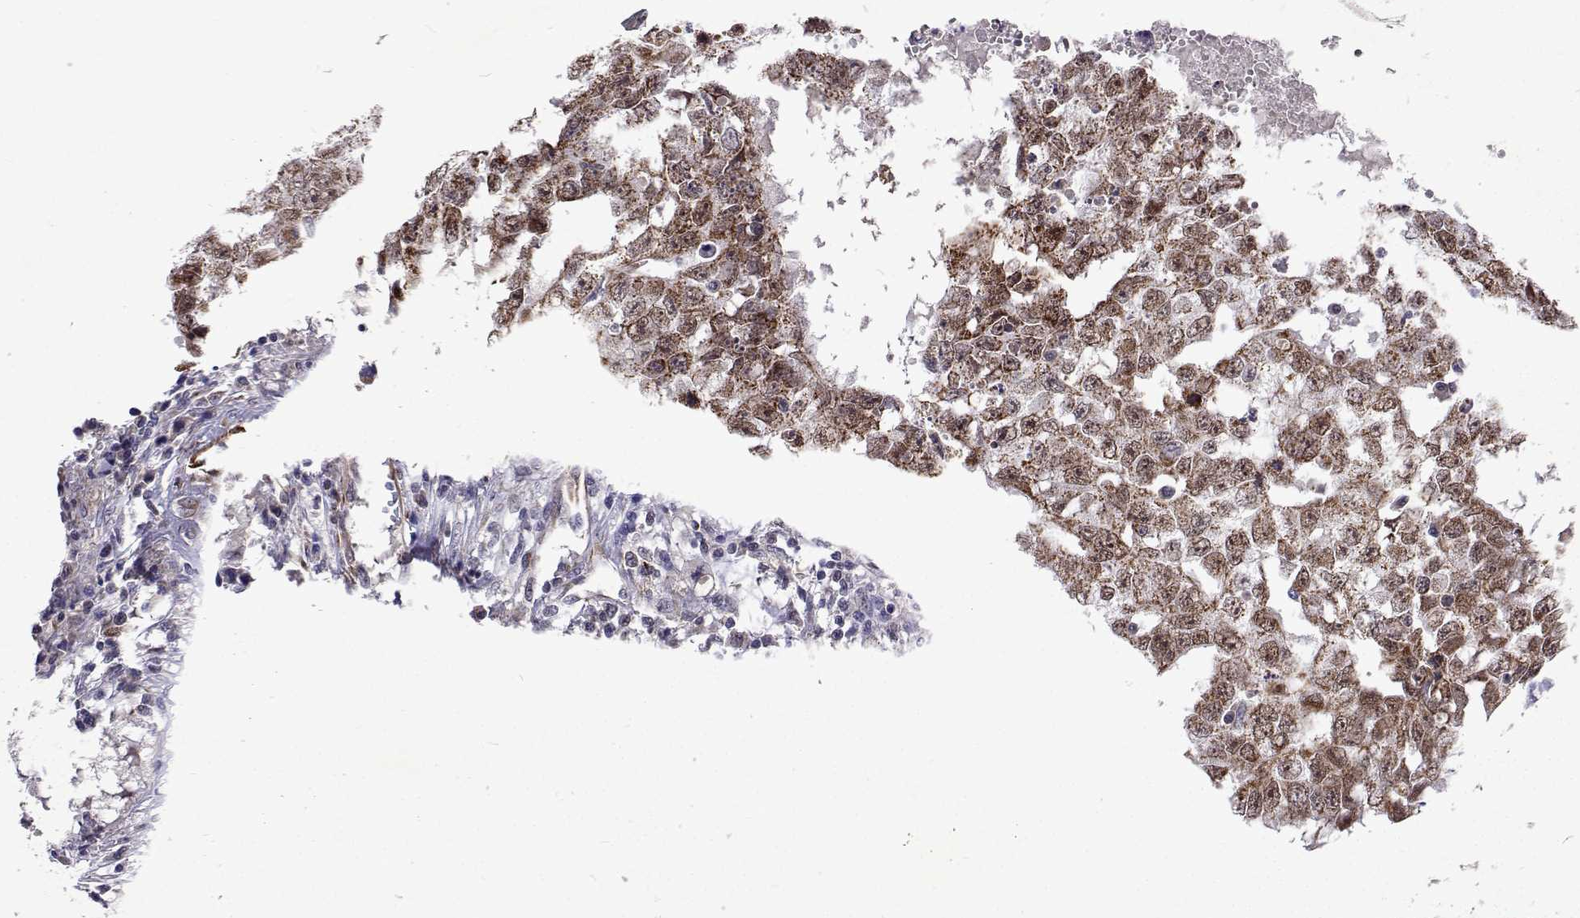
{"staining": {"intensity": "moderate", "quantity": ">75%", "location": "cytoplasmic/membranous"}, "tissue": "testis cancer", "cell_type": "Tumor cells", "image_type": "cancer", "snomed": [{"axis": "morphology", "description": "Carcinoma, Embryonal, NOS"}, {"axis": "topography", "description": "Testis"}], "caption": "Testis cancer stained for a protein exhibits moderate cytoplasmic/membranous positivity in tumor cells.", "gene": "DHTKD1", "patient": {"sex": "male", "age": 36}}